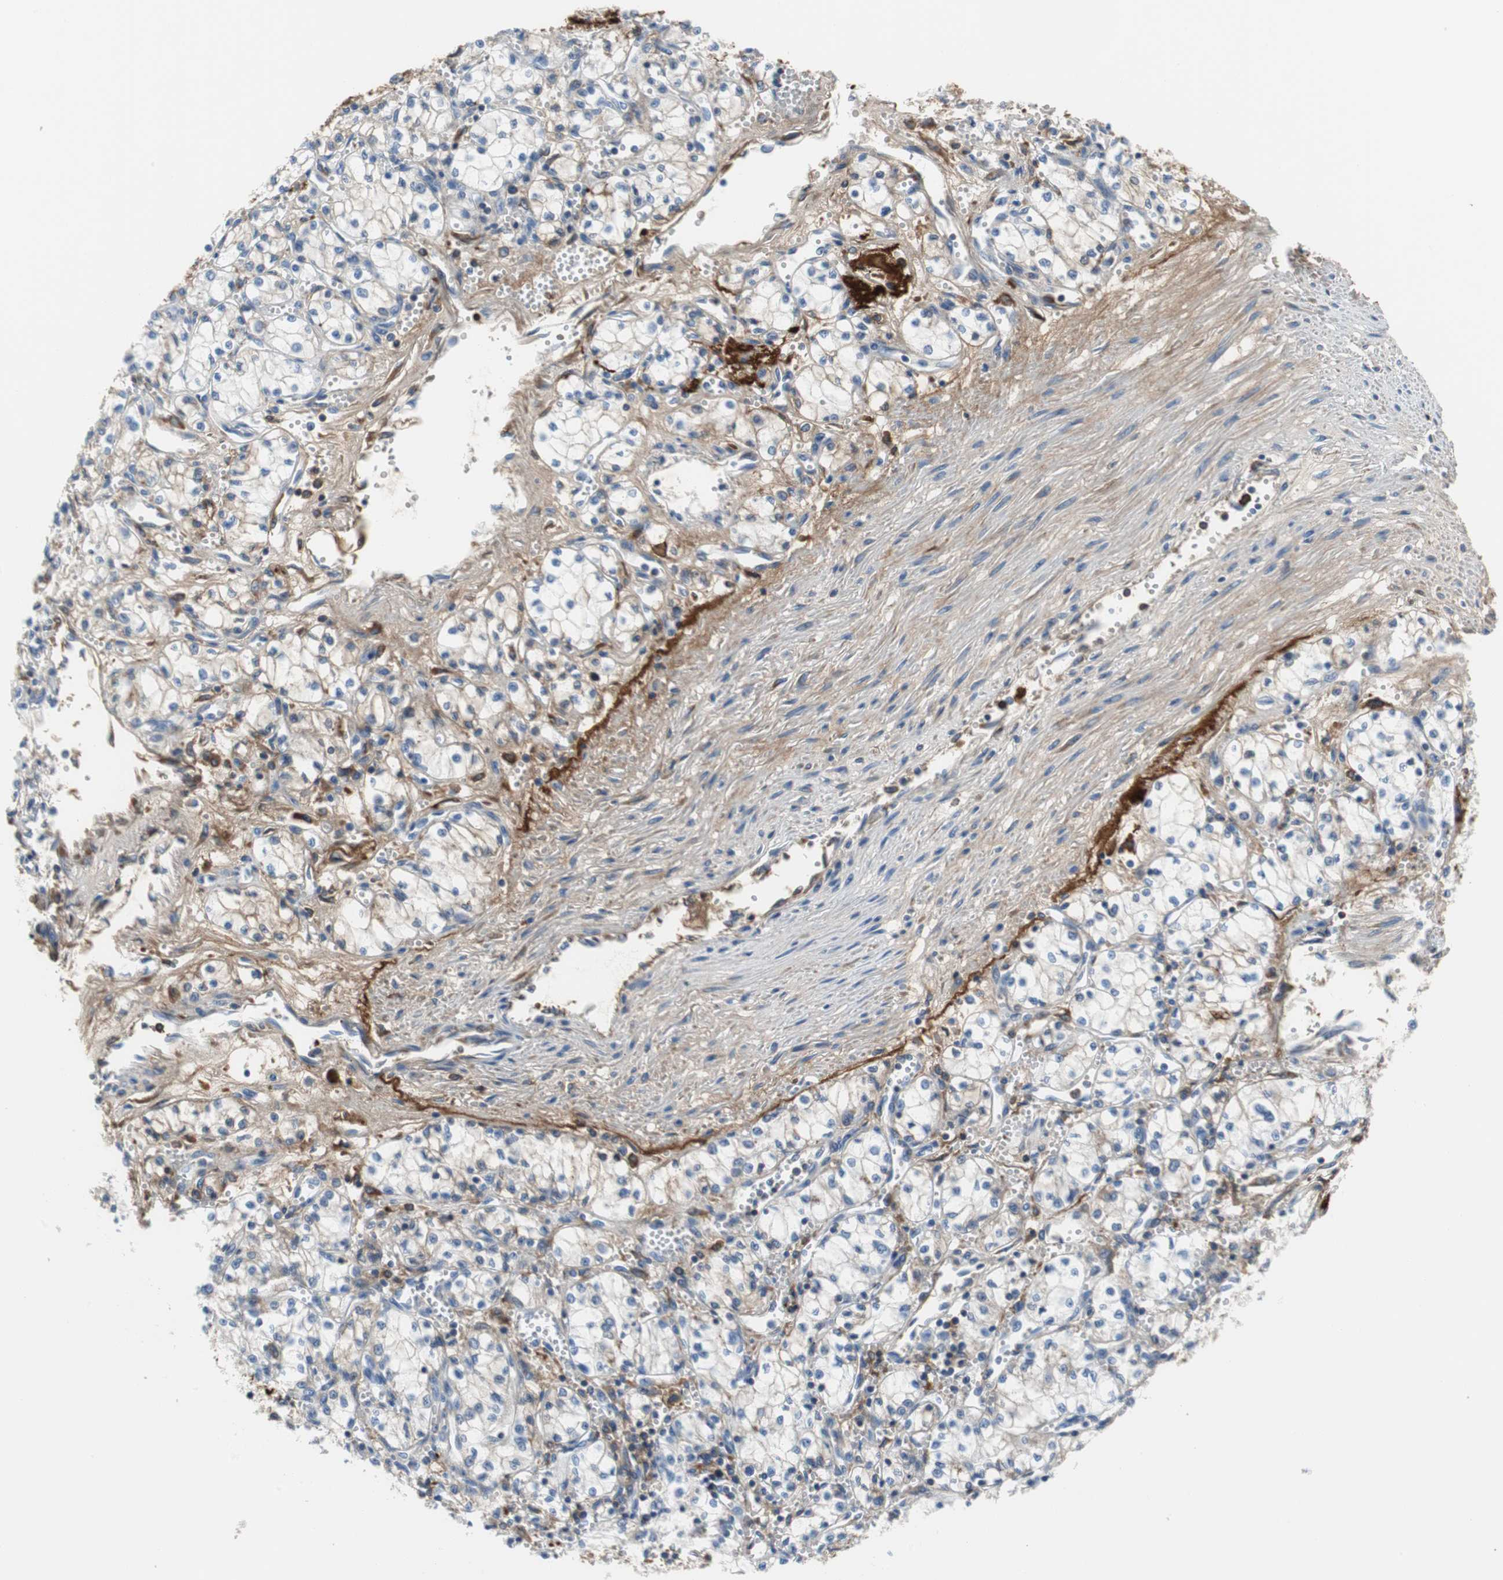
{"staining": {"intensity": "negative", "quantity": "none", "location": "none"}, "tissue": "renal cancer", "cell_type": "Tumor cells", "image_type": "cancer", "snomed": [{"axis": "morphology", "description": "Normal tissue, NOS"}, {"axis": "morphology", "description": "Adenocarcinoma, NOS"}, {"axis": "topography", "description": "Kidney"}], "caption": "Immunohistochemical staining of human adenocarcinoma (renal) displays no significant staining in tumor cells.", "gene": "APCS", "patient": {"sex": "male", "age": 59}}